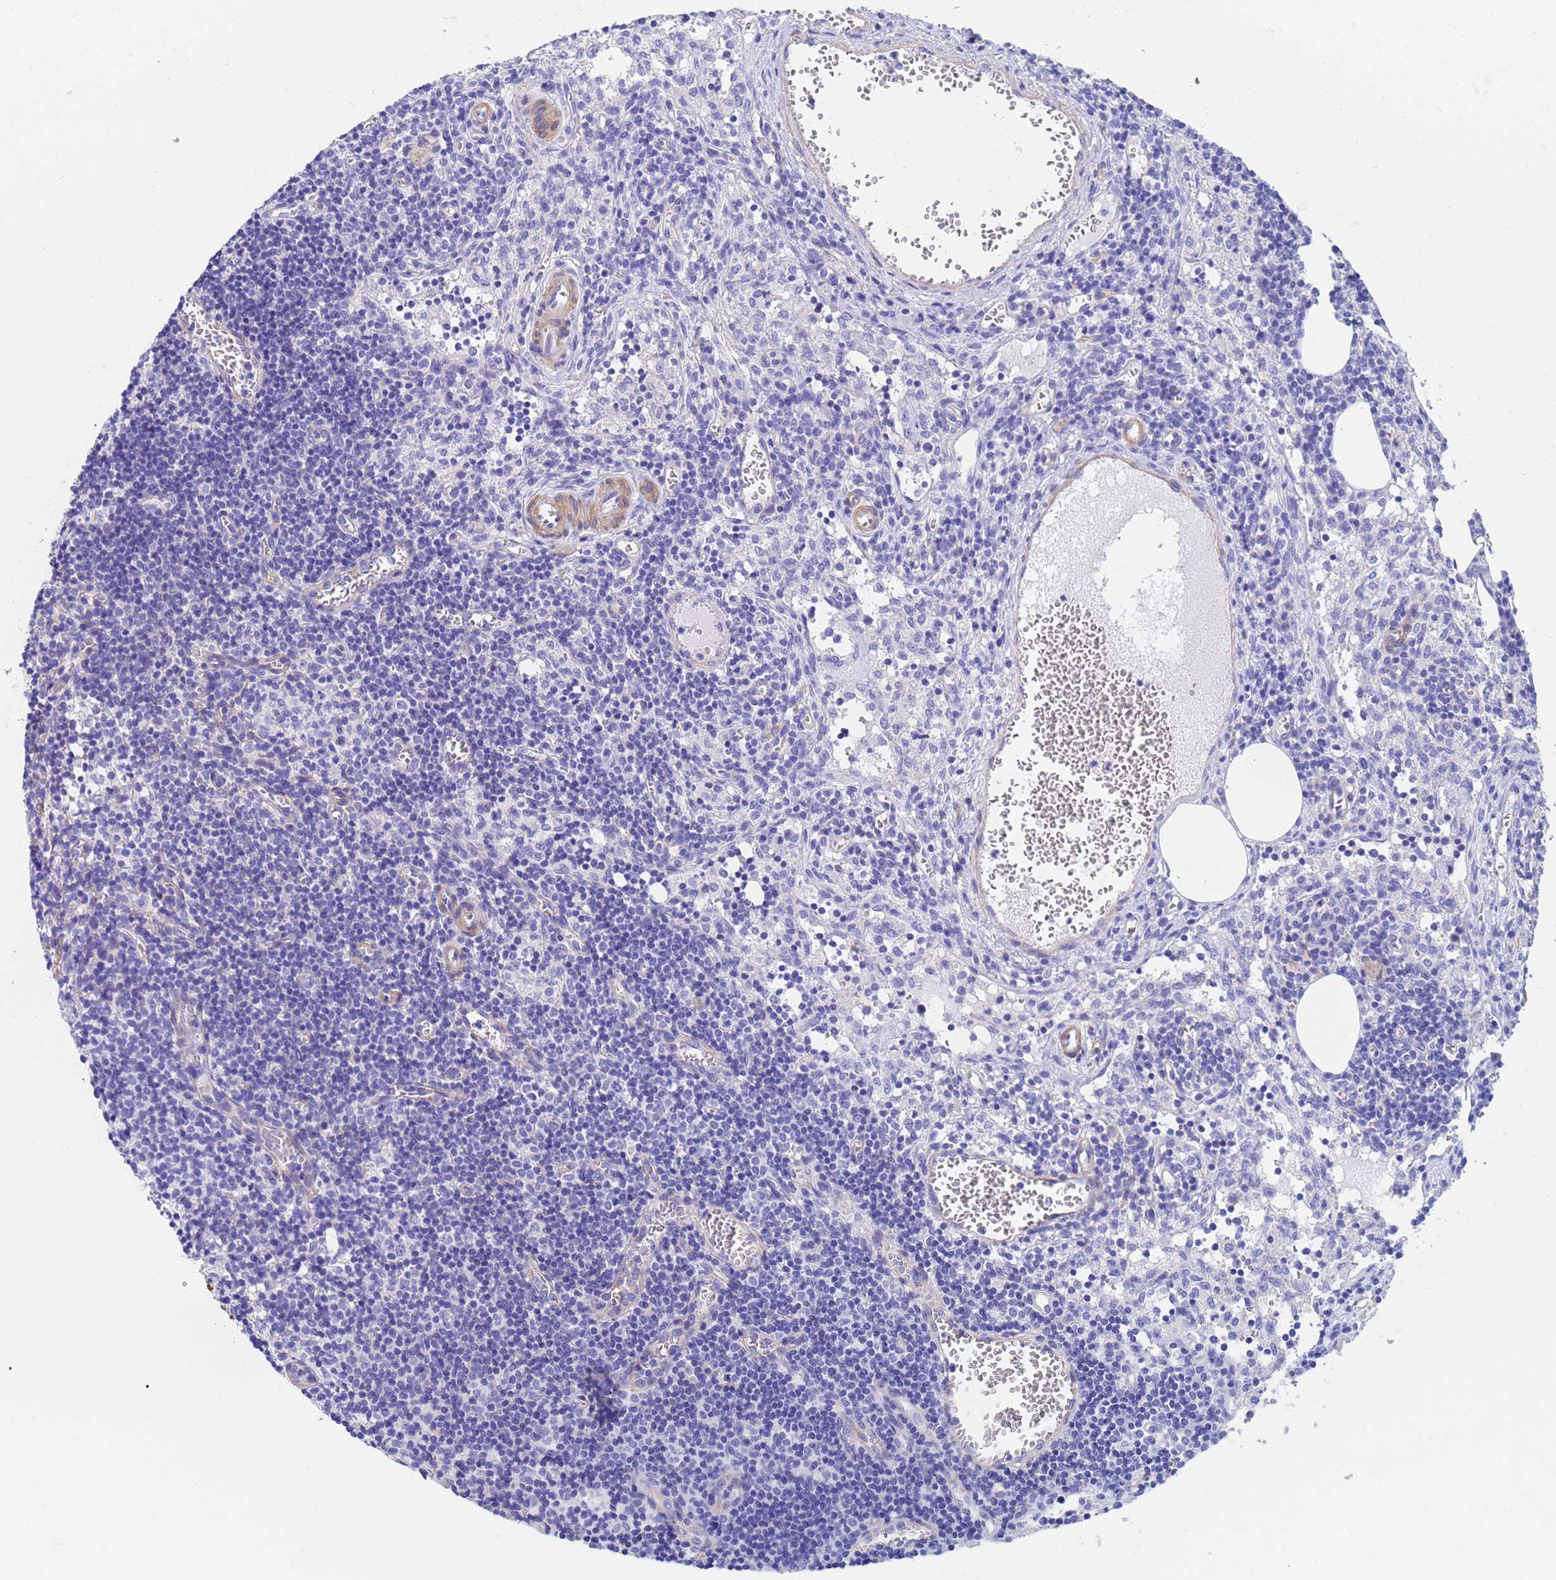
{"staining": {"intensity": "negative", "quantity": "none", "location": "none"}, "tissue": "lymph node", "cell_type": "Non-germinal center cells", "image_type": "normal", "snomed": [{"axis": "morphology", "description": "Normal tissue, NOS"}, {"axis": "topography", "description": "Lymph node"}], "caption": "Non-germinal center cells are negative for brown protein staining in normal lymph node.", "gene": "CST1", "patient": {"sex": "female", "age": 37}}